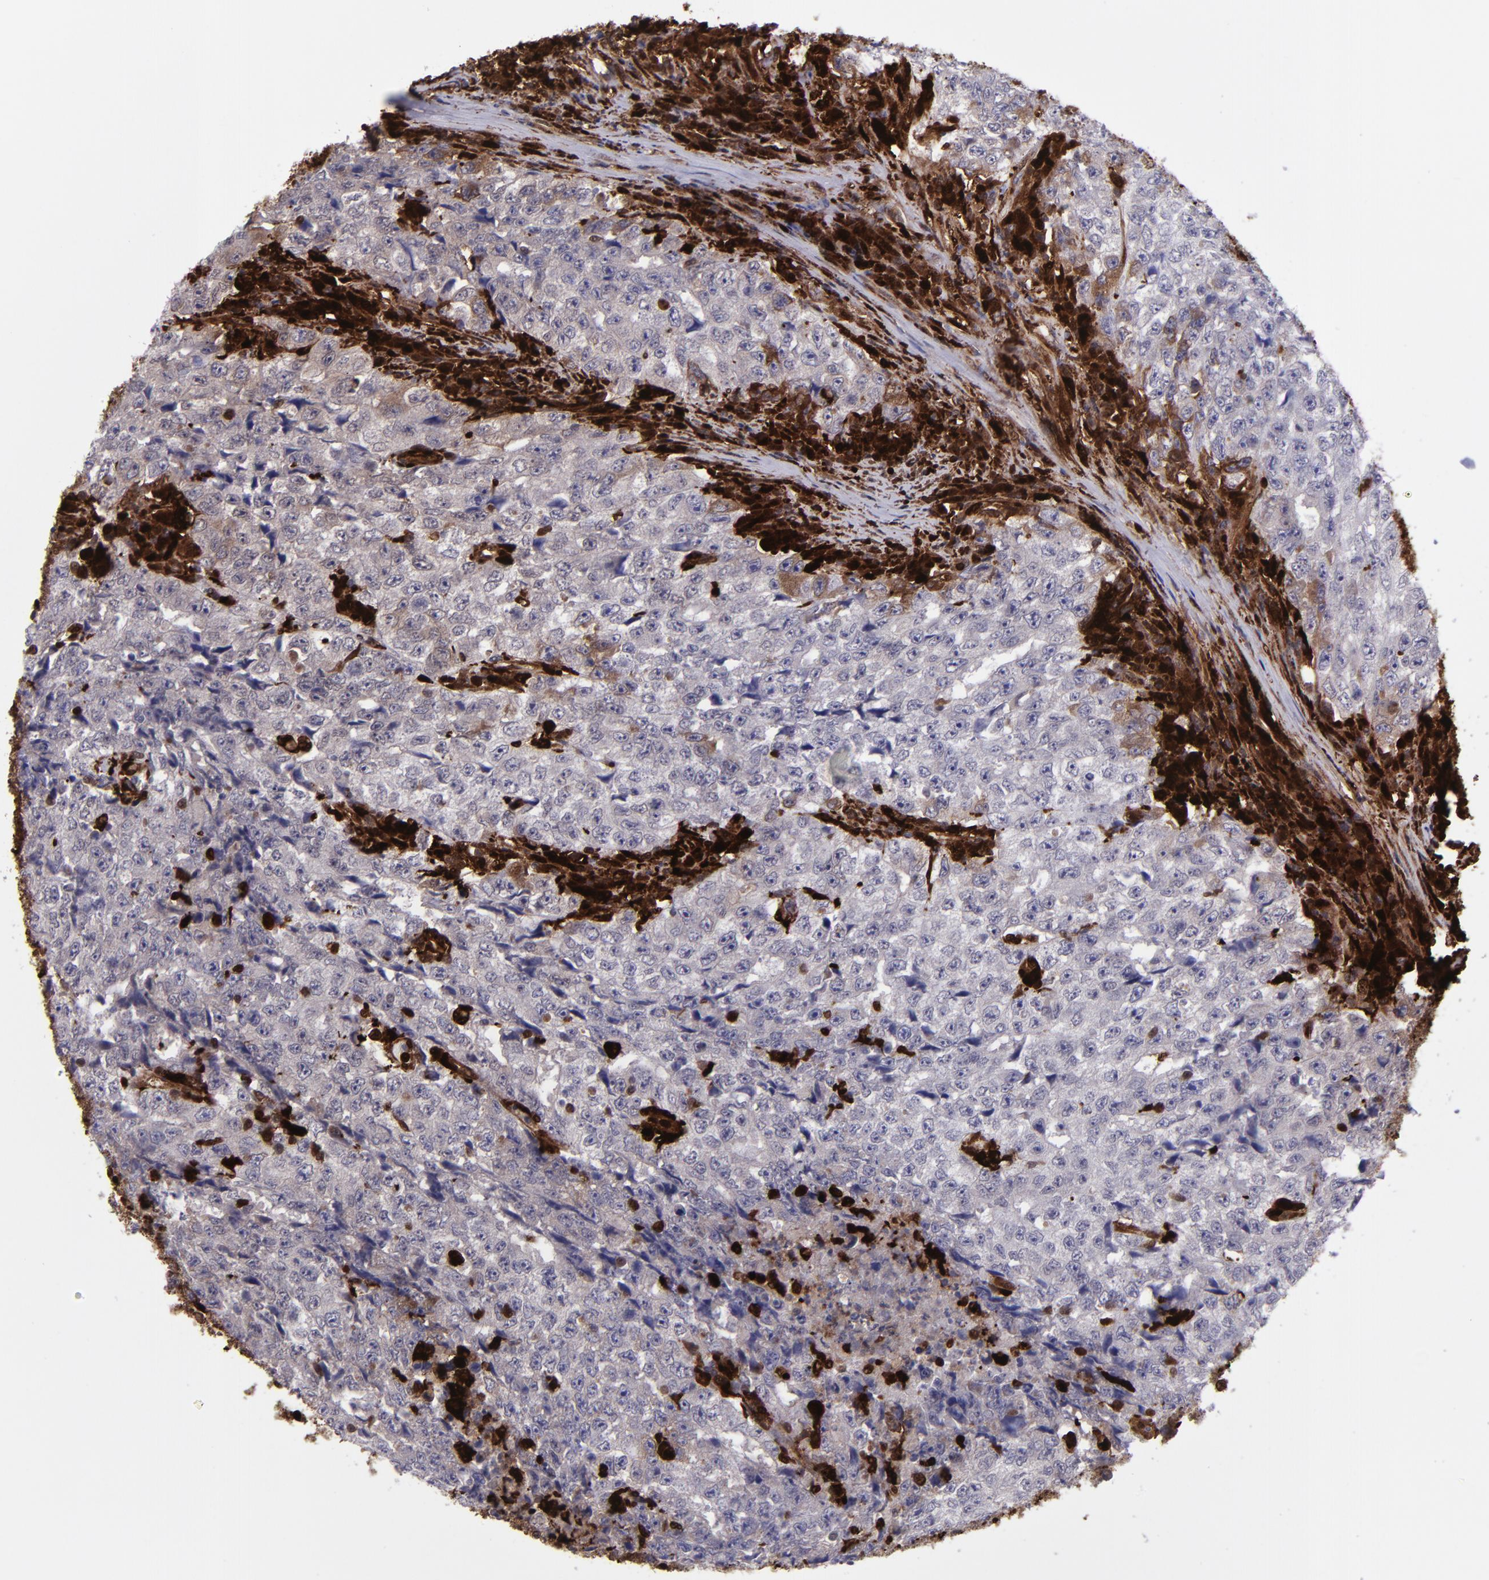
{"staining": {"intensity": "negative", "quantity": "none", "location": "none"}, "tissue": "testis cancer", "cell_type": "Tumor cells", "image_type": "cancer", "snomed": [{"axis": "morphology", "description": "Necrosis, NOS"}, {"axis": "morphology", "description": "Carcinoma, Embryonal, NOS"}, {"axis": "topography", "description": "Testis"}], "caption": "IHC of human embryonal carcinoma (testis) demonstrates no expression in tumor cells.", "gene": "TYMP", "patient": {"sex": "male", "age": 19}}